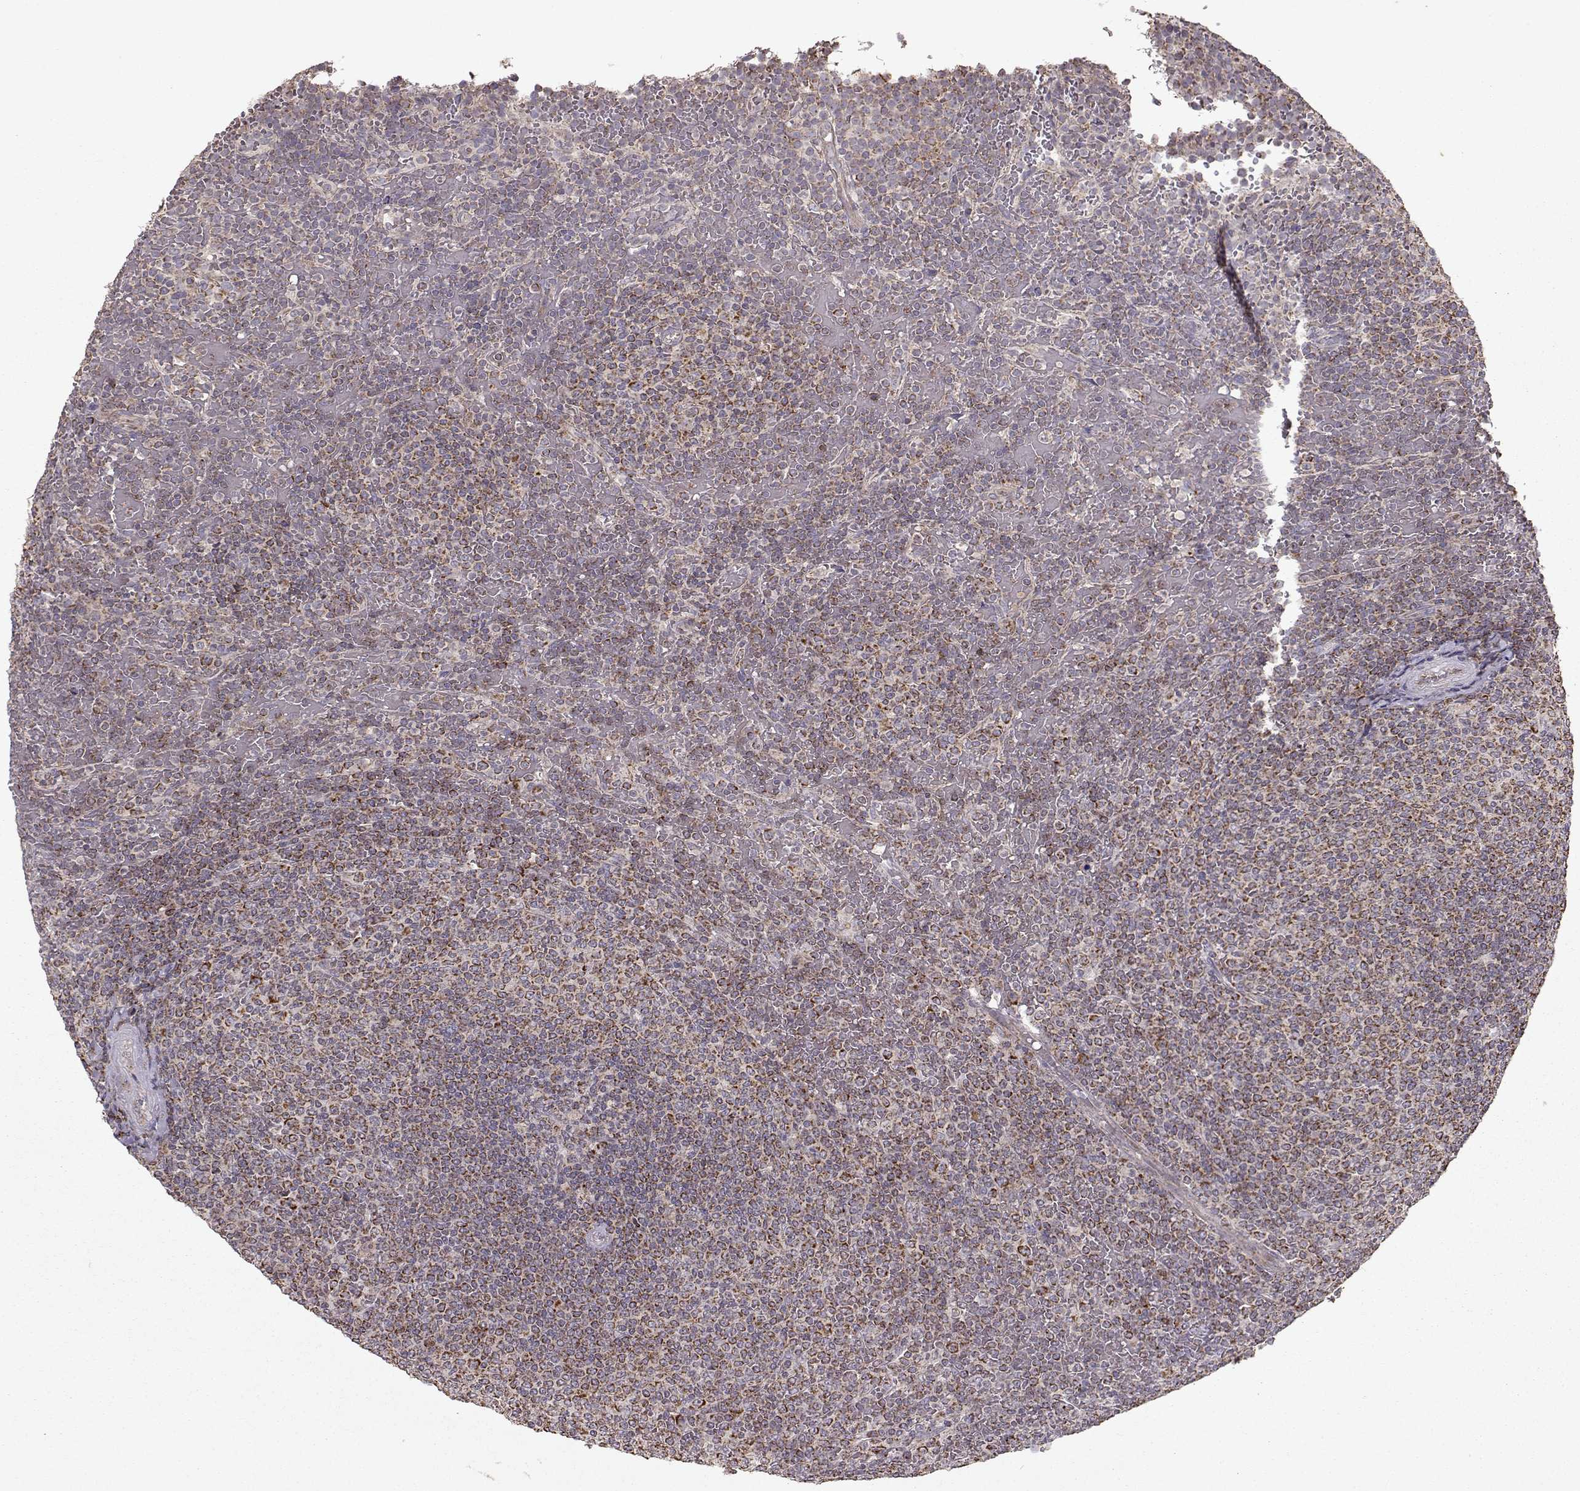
{"staining": {"intensity": "strong", "quantity": ">75%", "location": "cytoplasmic/membranous"}, "tissue": "lymphoma", "cell_type": "Tumor cells", "image_type": "cancer", "snomed": [{"axis": "morphology", "description": "Malignant lymphoma, non-Hodgkin's type, Low grade"}, {"axis": "topography", "description": "Spleen"}], "caption": "An image showing strong cytoplasmic/membranous positivity in approximately >75% of tumor cells in lymphoma, as visualized by brown immunohistochemical staining.", "gene": "CMTM3", "patient": {"sex": "female", "age": 77}}